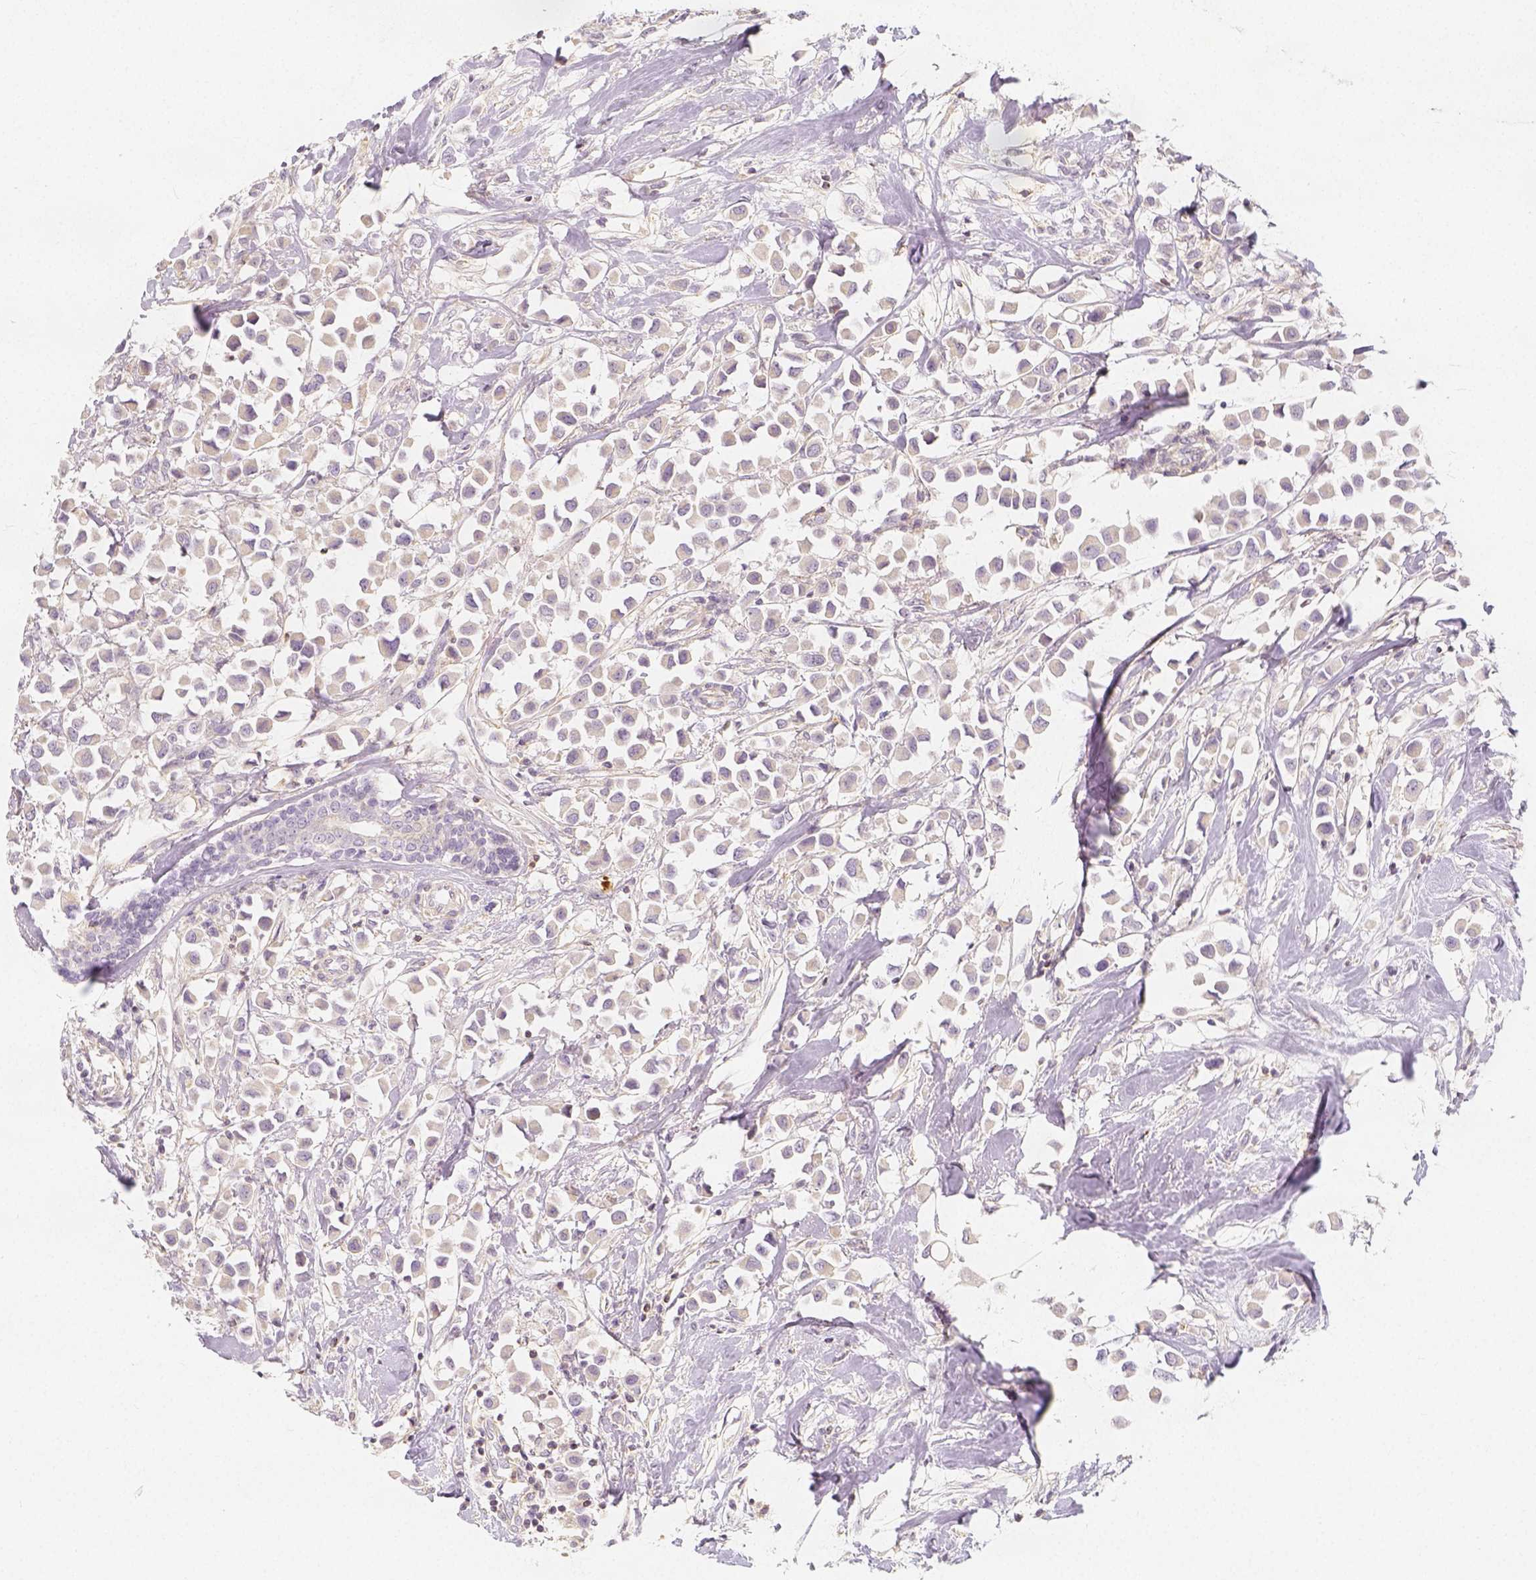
{"staining": {"intensity": "negative", "quantity": "none", "location": "none"}, "tissue": "breast cancer", "cell_type": "Tumor cells", "image_type": "cancer", "snomed": [{"axis": "morphology", "description": "Duct carcinoma"}, {"axis": "topography", "description": "Breast"}], "caption": "Protein analysis of breast cancer (infiltrating ductal carcinoma) reveals no significant staining in tumor cells.", "gene": "PTPRJ", "patient": {"sex": "female", "age": 61}}